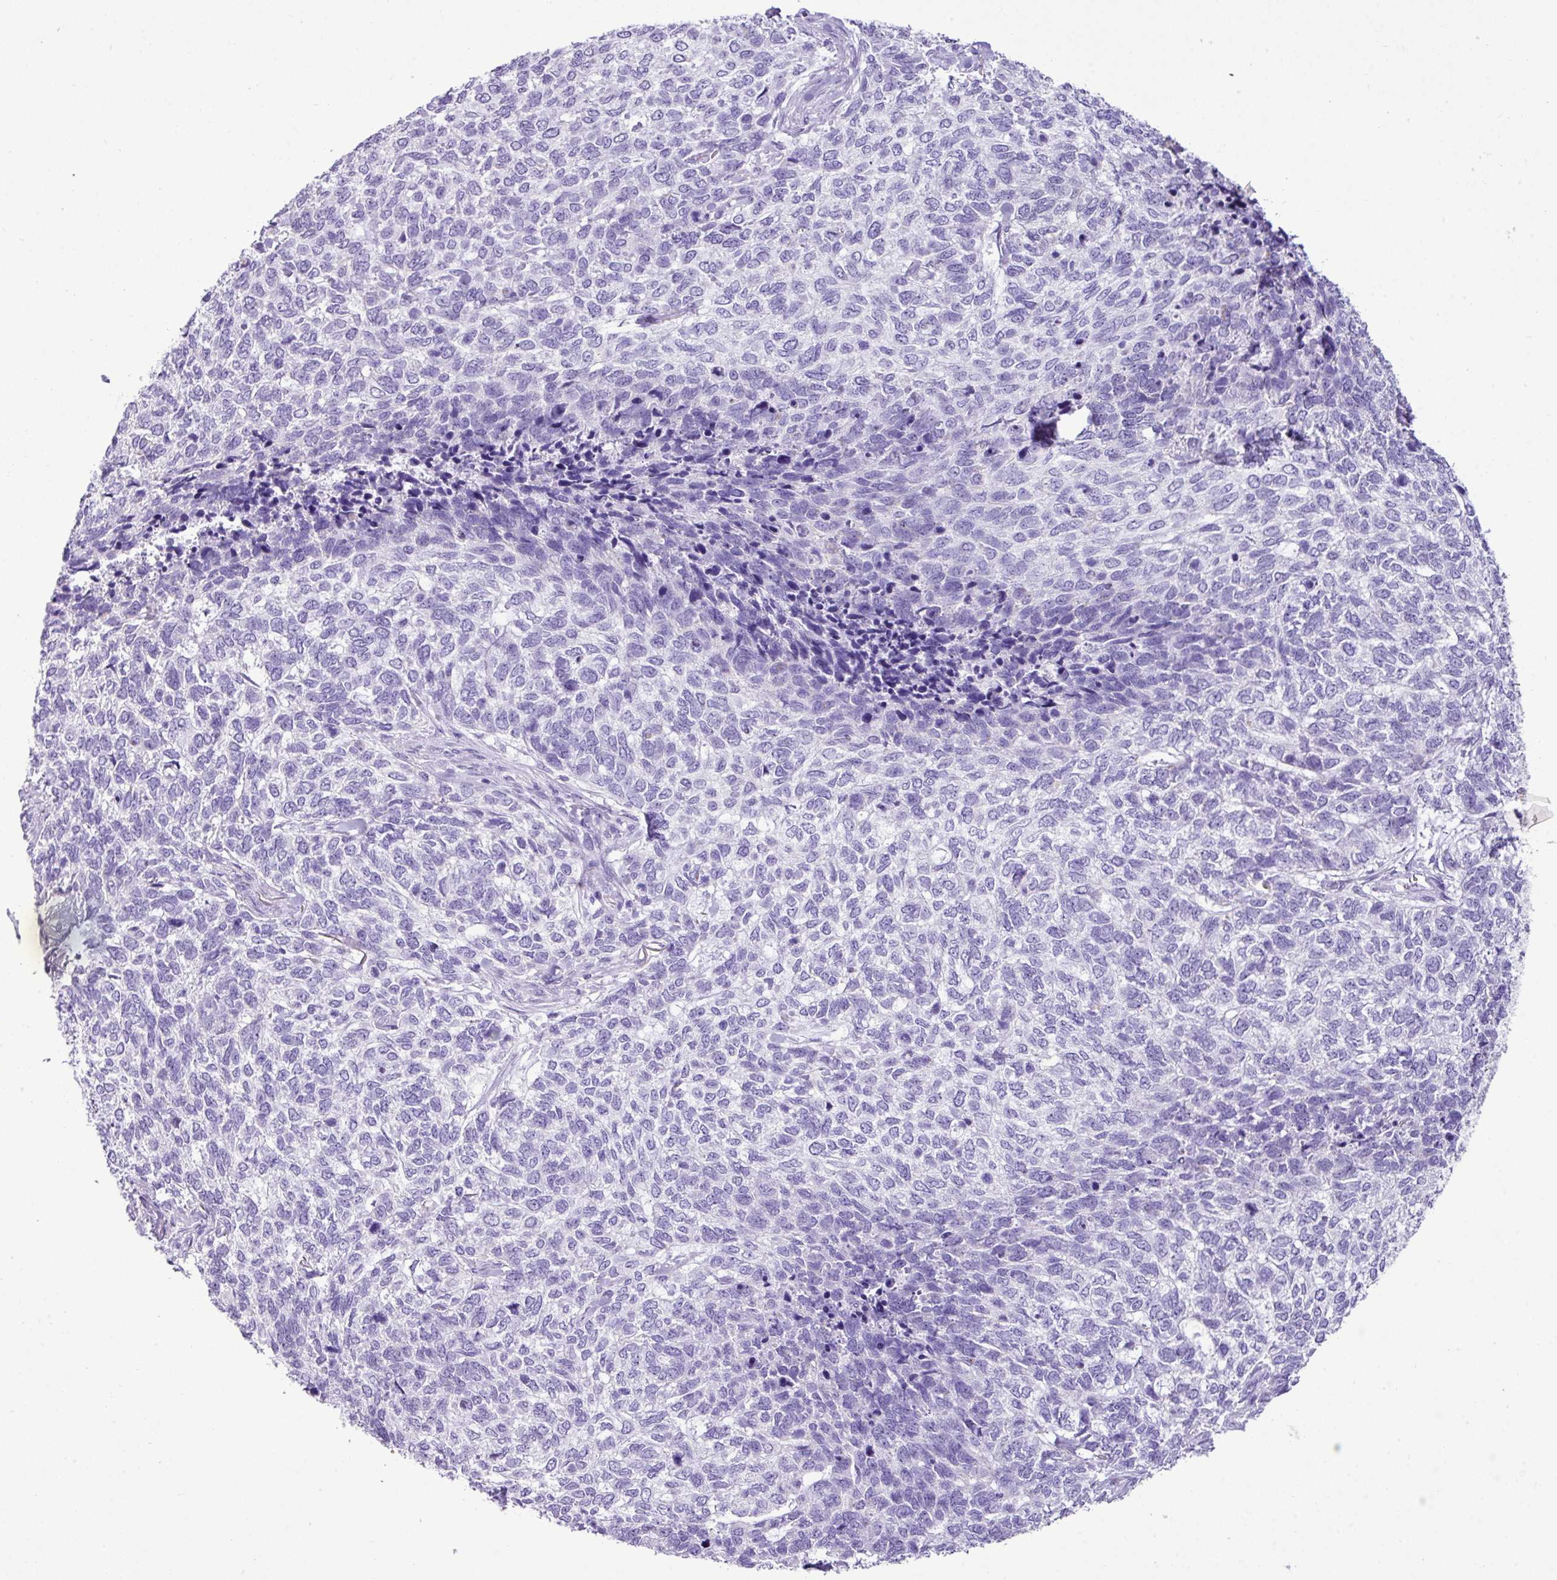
{"staining": {"intensity": "negative", "quantity": "none", "location": "none"}, "tissue": "skin cancer", "cell_type": "Tumor cells", "image_type": "cancer", "snomed": [{"axis": "morphology", "description": "Basal cell carcinoma"}, {"axis": "topography", "description": "Skin"}], "caption": "A high-resolution micrograph shows immunohistochemistry (IHC) staining of basal cell carcinoma (skin), which displays no significant positivity in tumor cells.", "gene": "ZSCAN5A", "patient": {"sex": "female", "age": 65}}